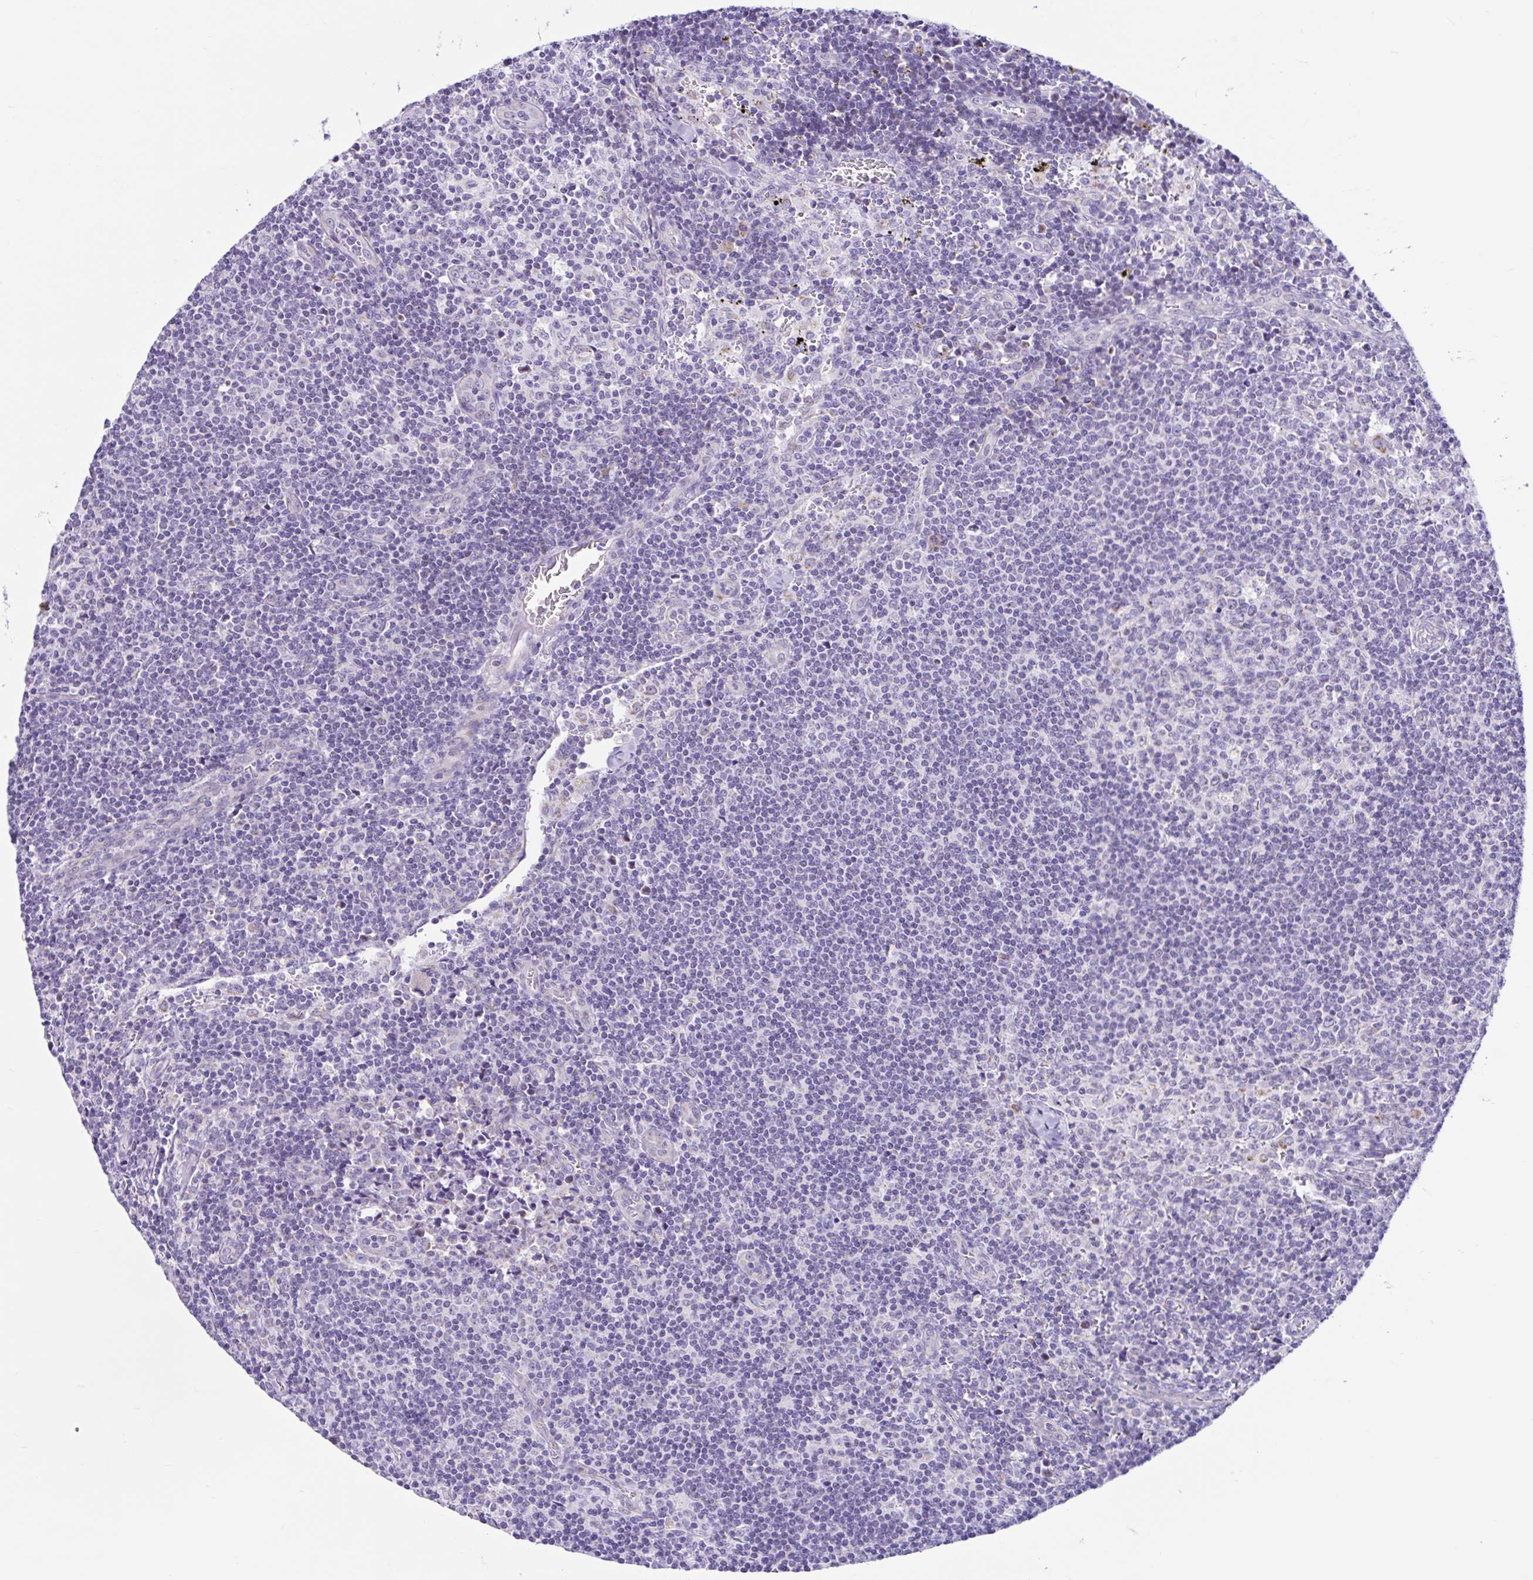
{"staining": {"intensity": "negative", "quantity": "none", "location": "none"}, "tissue": "lymph node", "cell_type": "Germinal center cells", "image_type": "normal", "snomed": [{"axis": "morphology", "description": "Normal tissue, NOS"}, {"axis": "topography", "description": "Lymph node"}], "caption": "High magnification brightfield microscopy of unremarkable lymph node stained with DAB (brown) and counterstained with hematoxylin (blue): germinal center cells show no significant expression. The staining was performed using DAB (3,3'-diaminobenzidine) to visualize the protein expression in brown, while the nuclei were stained in blue with hematoxylin (Magnification: 20x).", "gene": "NDUFS2", "patient": {"sex": "female", "age": 45}}